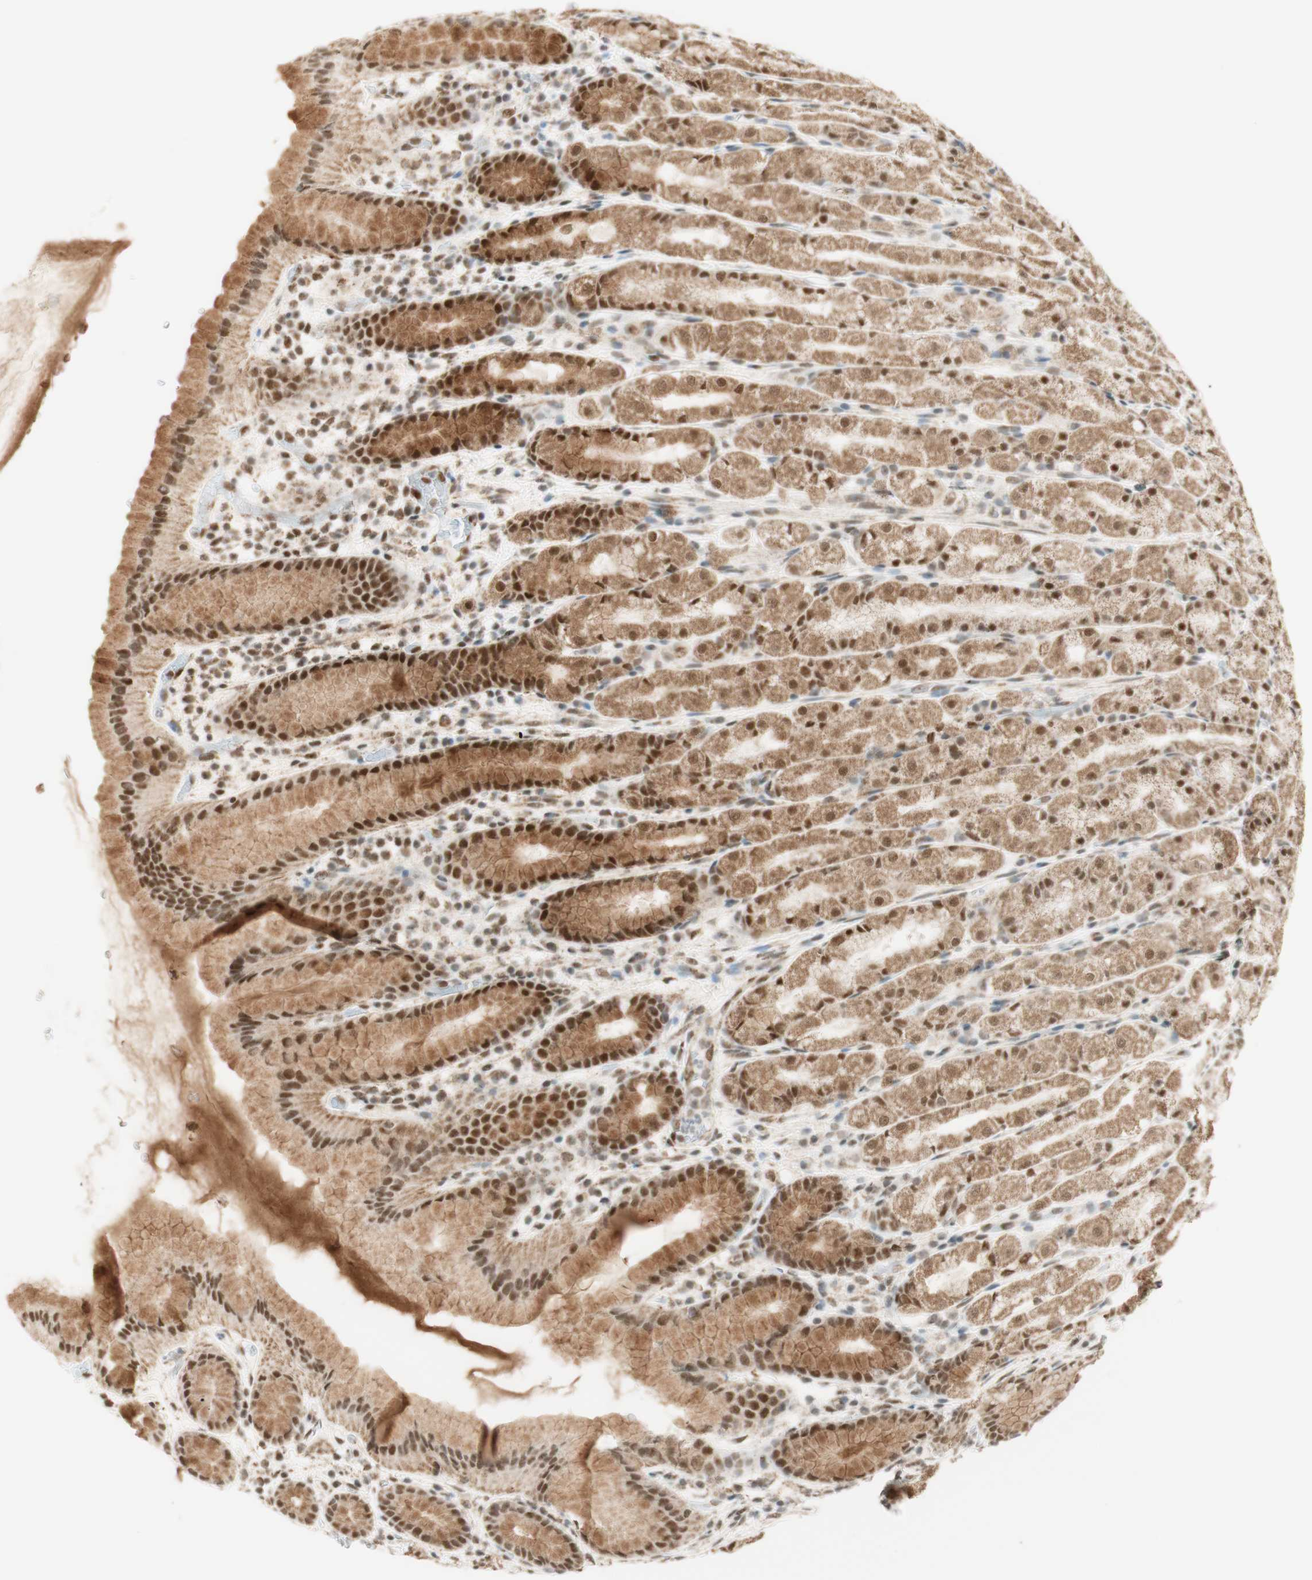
{"staining": {"intensity": "moderate", "quantity": ">75%", "location": "cytoplasmic/membranous,nuclear"}, "tissue": "stomach", "cell_type": "Glandular cells", "image_type": "normal", "snomed": [{"axis": "morphology", "description": "Normal tissue, NOS"}, {"axis": "topography", "description": "Stomach, upper"}], "caption": "This is an image of IHC staining of unremarkable stomach, which shows moderate positivity in the cytoplasmic/membranous,nuclear of glandular cells.", "gene": "ZNF782", "patient": {"sex": "male", "age": 68}}